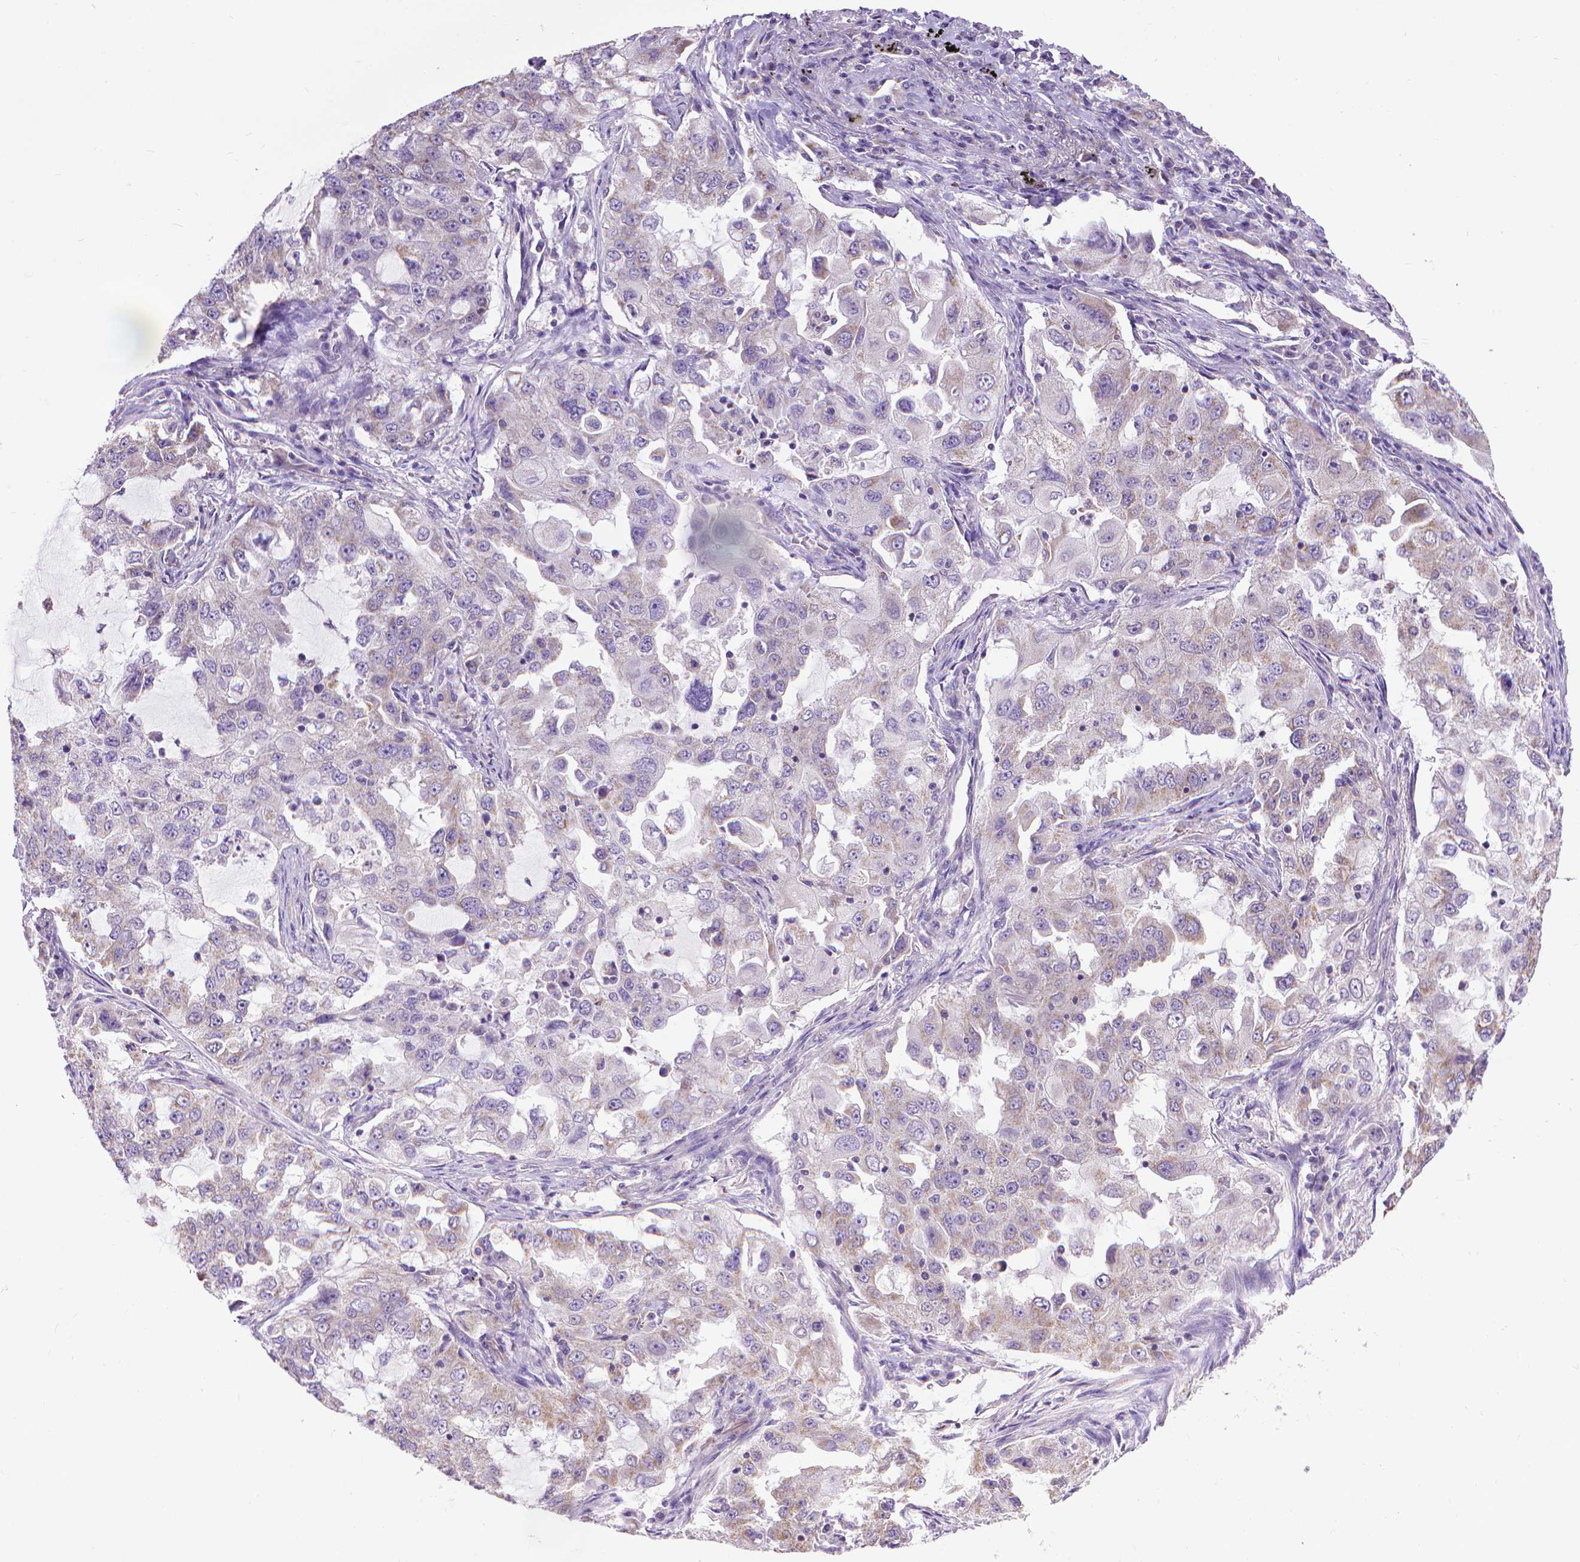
{"staining": {"intensity": "weak", "quantity": "<25%", "location": "cytoplasmic/membranous"}, "tissue": "lung cancer", "cell_type": "Tumor cells", "image_type": "cancer", "snomed": [{"axis": "morphology", "description": "Adenocarcinoma, NOS"}, {"axis": "topography", "description": "Lung"}], "caption": "Immunohistochemical staining of lung cancer reveals no significant expression in tumor cells.", "gene": "SYN1", "patient": {"sex": "female", "age": 61}}